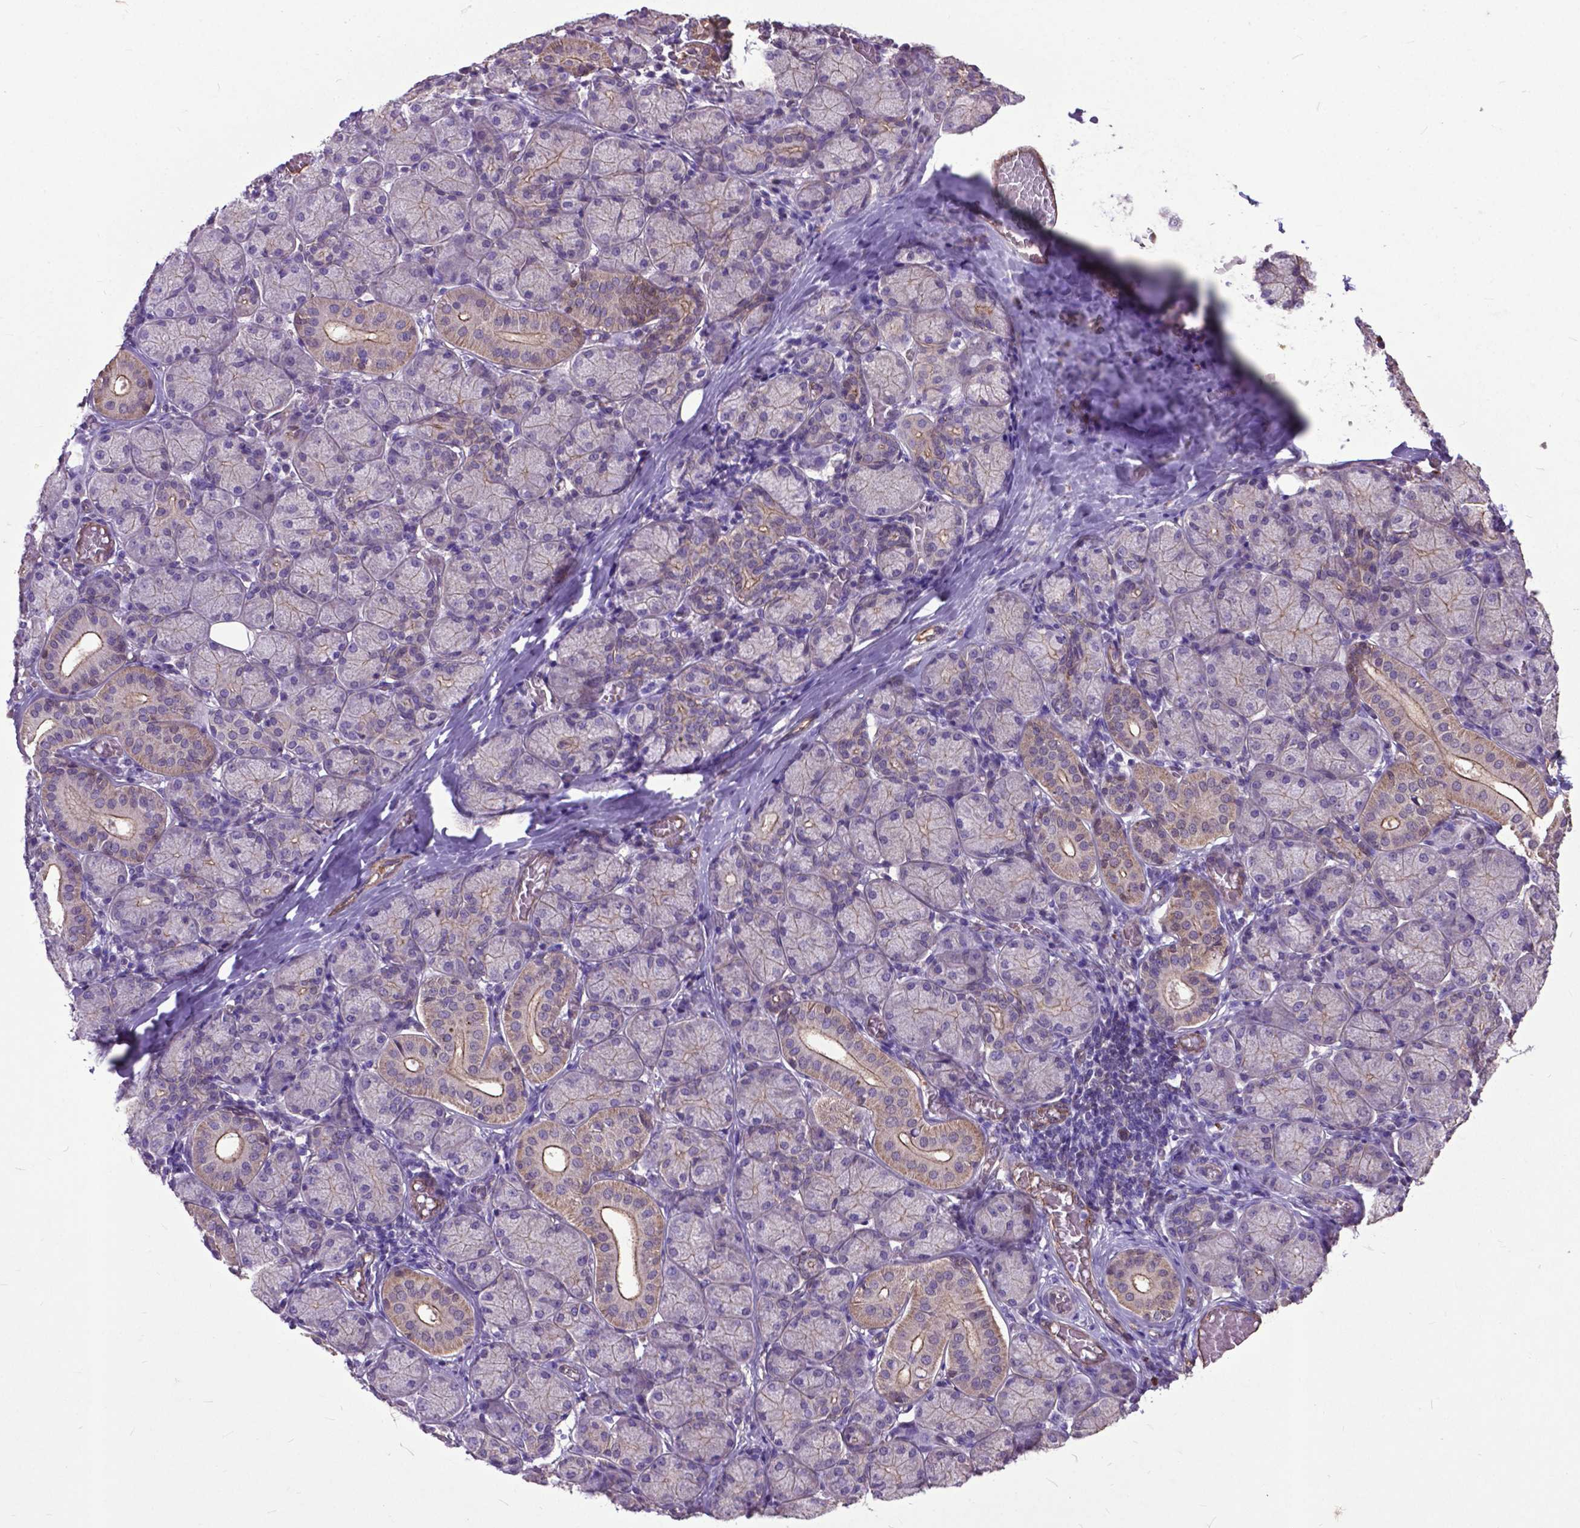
{"staining": {"intensity": "moderate", "quantity": "<25%", "location": "cytoplasmic/membranous"}, "tissue": "salivary gland", "cell_type": "Glandular cells", "image_type": "normal", "snomed": [{"axis": "morphology", "description": "Normal tissue, NOS"}, {"axis": "topography", "description": "Salivary gland"}, {"axis": "topography", "description": "Peripheral nerve tissue"}], "caption": "High-power microscopy captured an IHC histopathology image of normal salivary gland, revealing moderate cytoplasmic/membranous positivity in about <25% of glandular cells. (Brightfield microscopy of DAB IHC at high magnification).", "gene": "PDLIM1", "patient": {"sex": "female", "age": 24}}